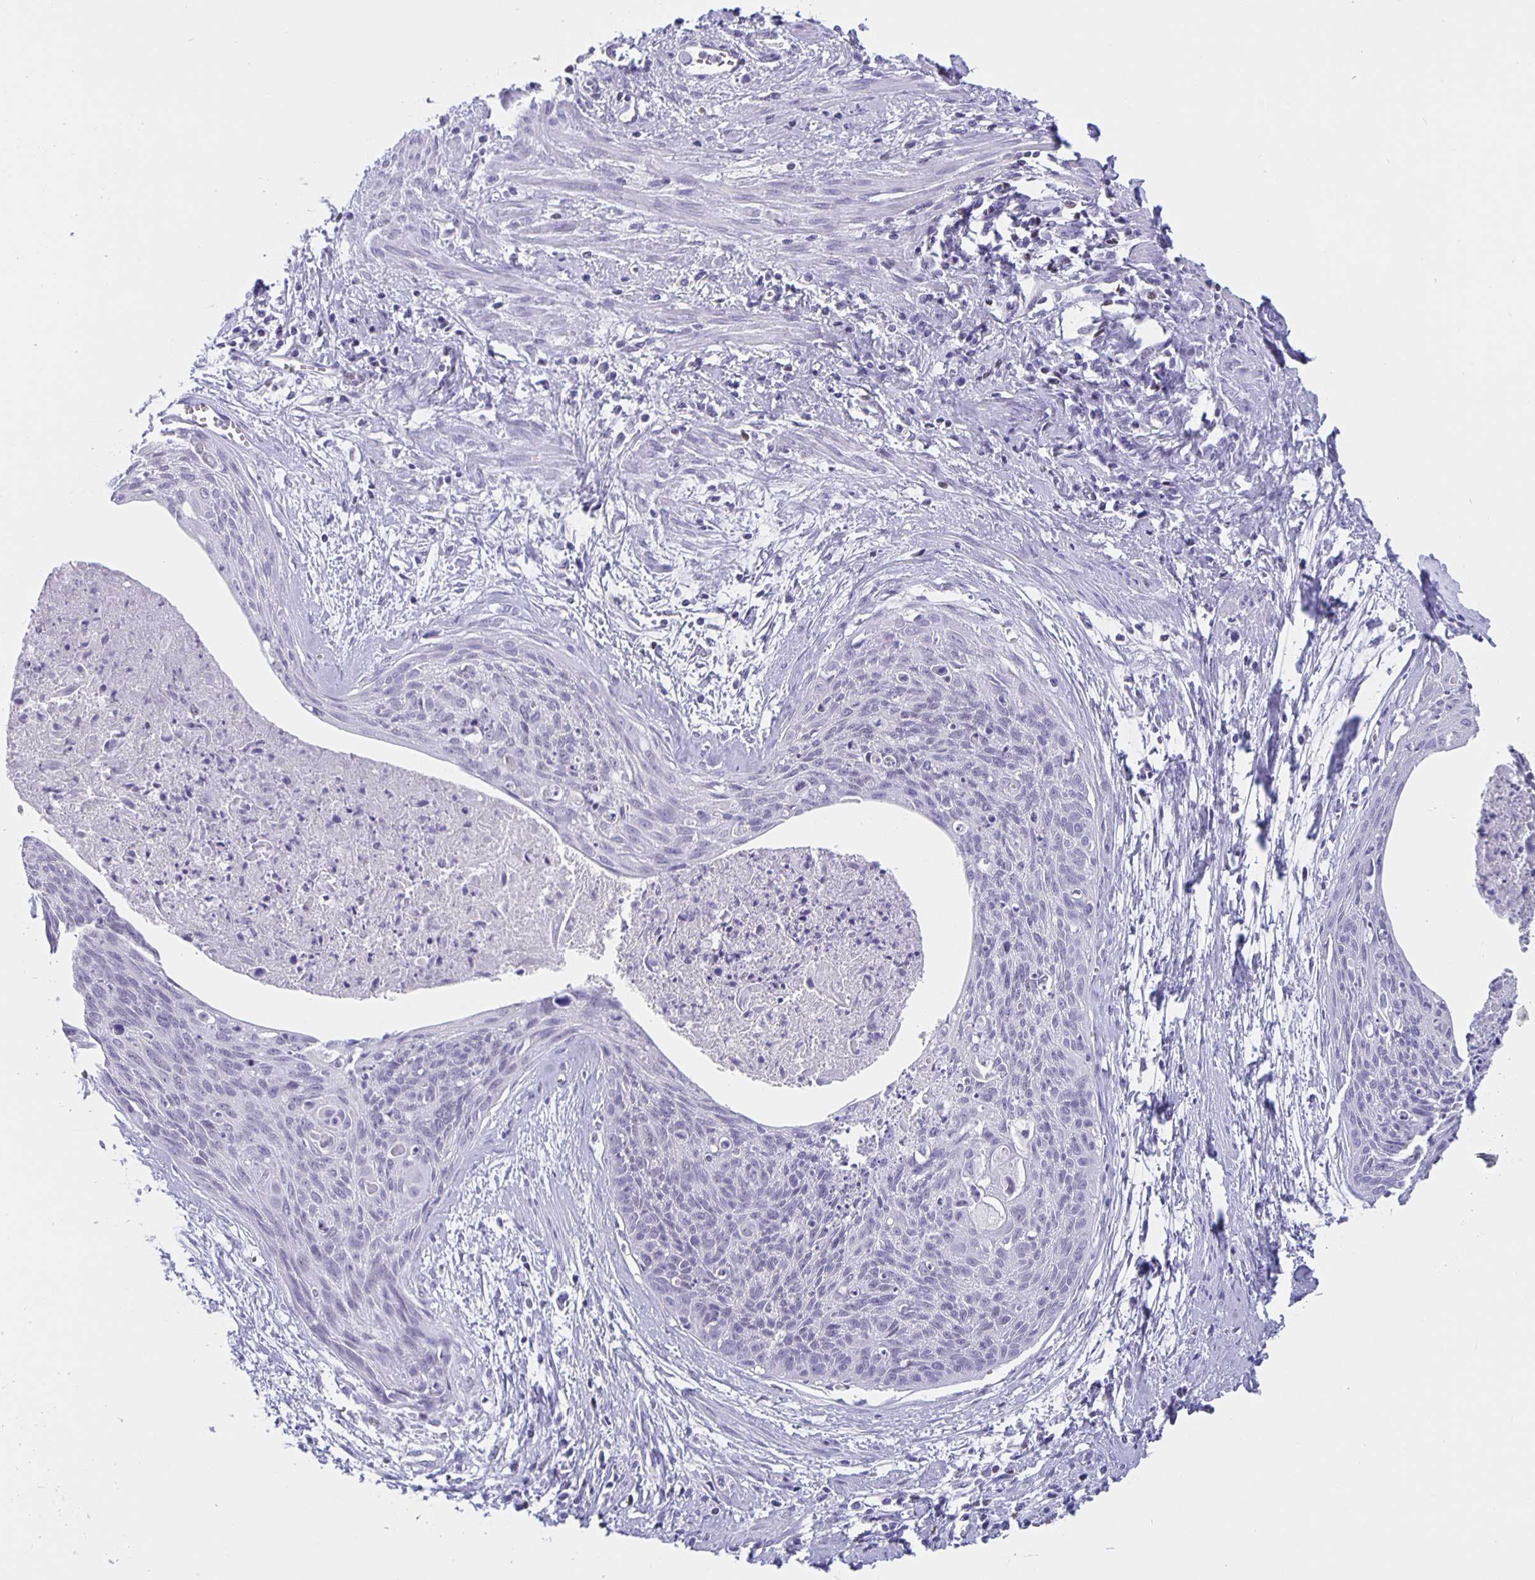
{"staining": {"intensity": "negative", "quantity": "none", "location": "none"}, "tissue": "cervical cancer", "cell_type": "Tumor cells", "image_type": "cancer", "snomed": [{"axis": "morphology", "description": "Squamous cell carcinoma, NOS"}, {"axis": "topography", "description": "Cervix"}], "caption": "Immunohistochemistry of human cervical cancer demonstrates no expression in tumor cells.", "gene": "SATB2", "patient": {"sex": "female", "age": 55}}